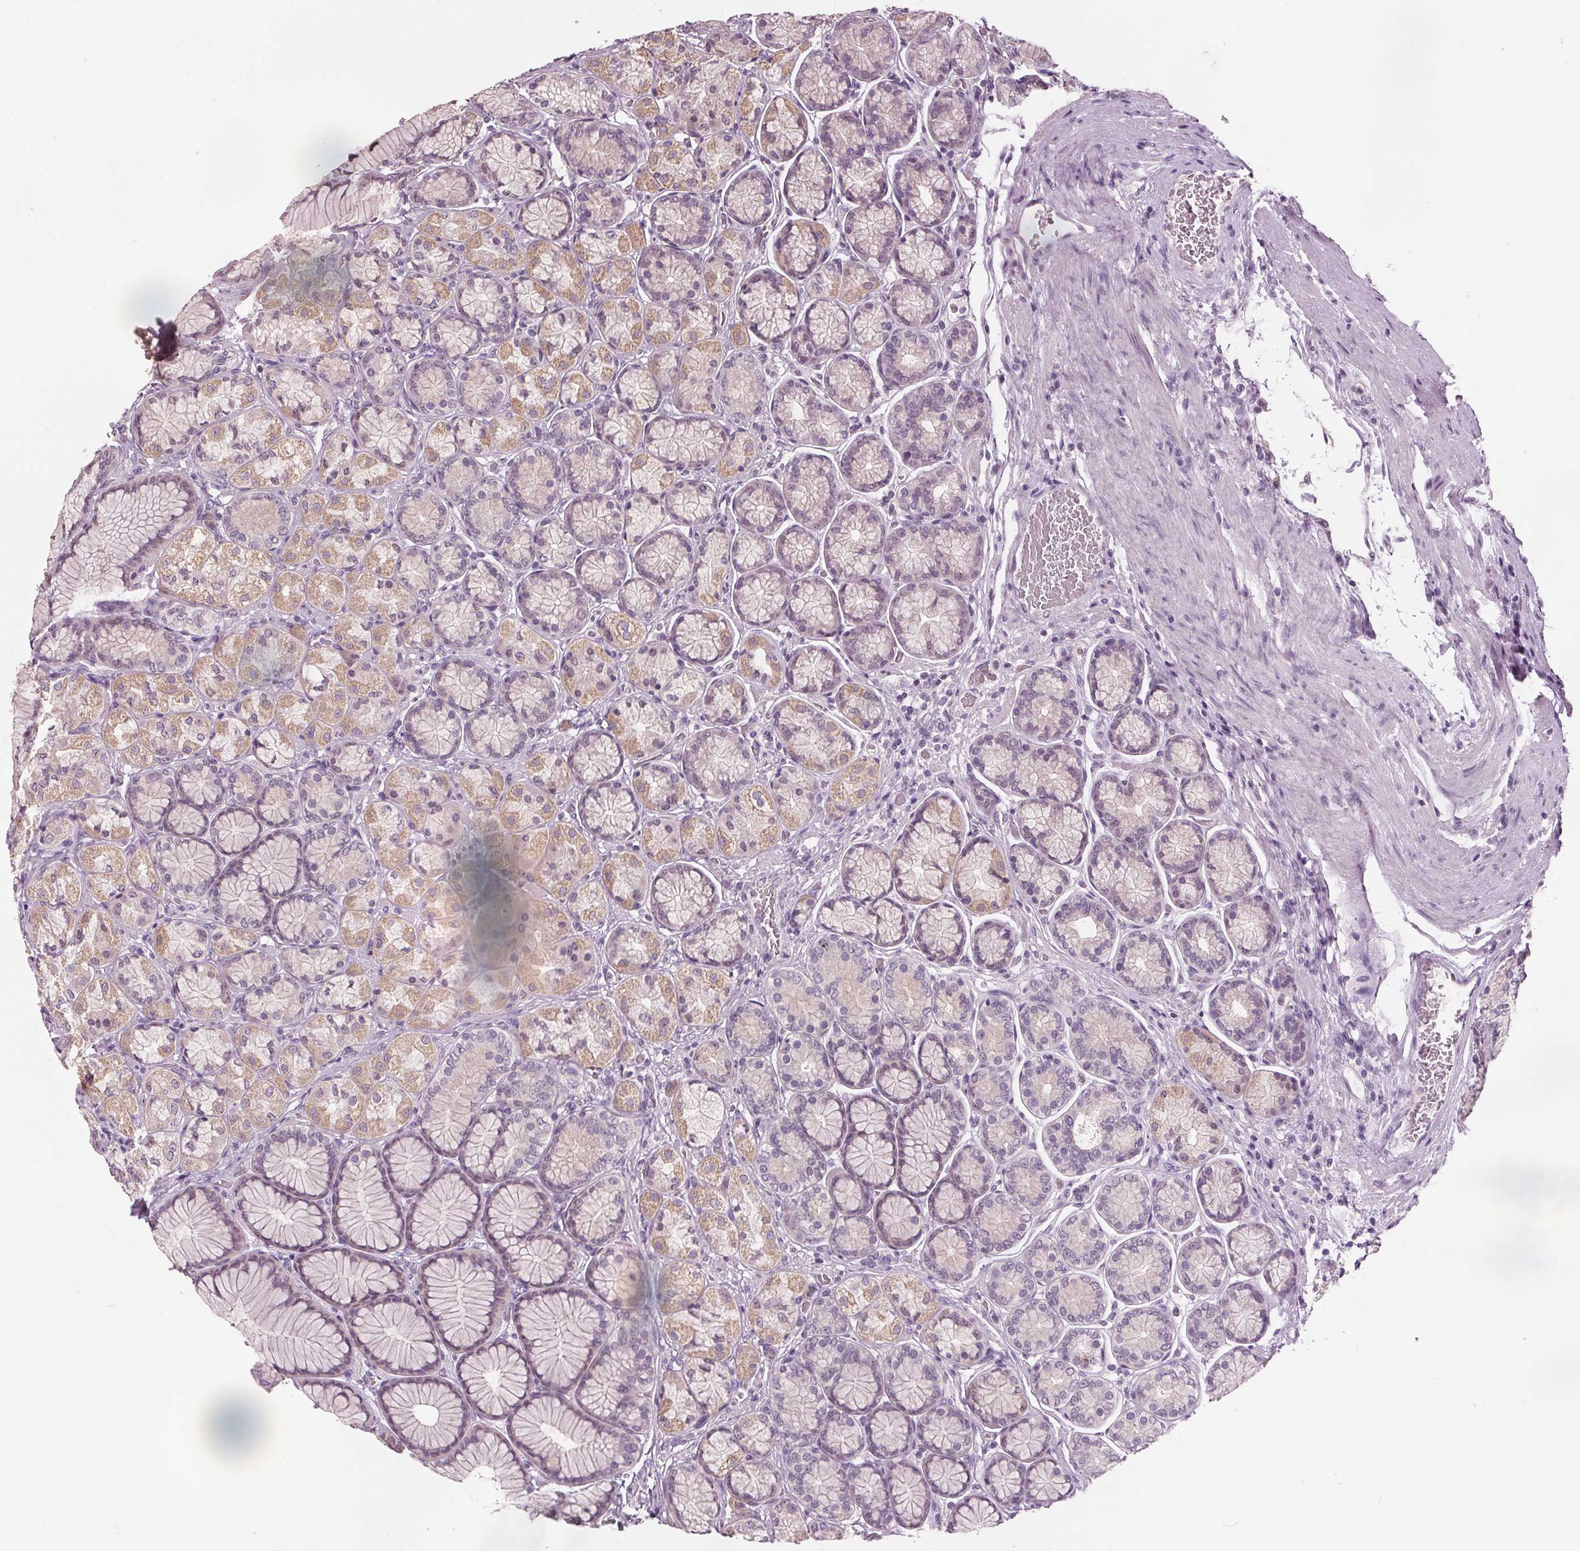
{"staining": {"intensity": "weak", "quantity": "25%-75%", "location": "cytoplasmic/membranous"}, "tissue": "stomach", "cell_type": "Glandular cells", "image_type": "normal", "snomed": [{"axis": "morphology", "description": "Normal tissue, NOS"}, {"axis": "morphology", "description": "Adenocarcinoma, NOS"}, {"axis": "morphology", "description": "Adenocarcinoma, High grade"}, {"axis": "topography", "description": "Stomach, upper"}, {"axis": "topography", "description": "Stomach"}], "caption": "The micrograph shows staining of unremarkable stomach, revealing weak cytoplasmic/membranous protein expression (brown color) within glandular cells.", "gene": "TKFC", "patient": {"sex": "female", "age": 65}}